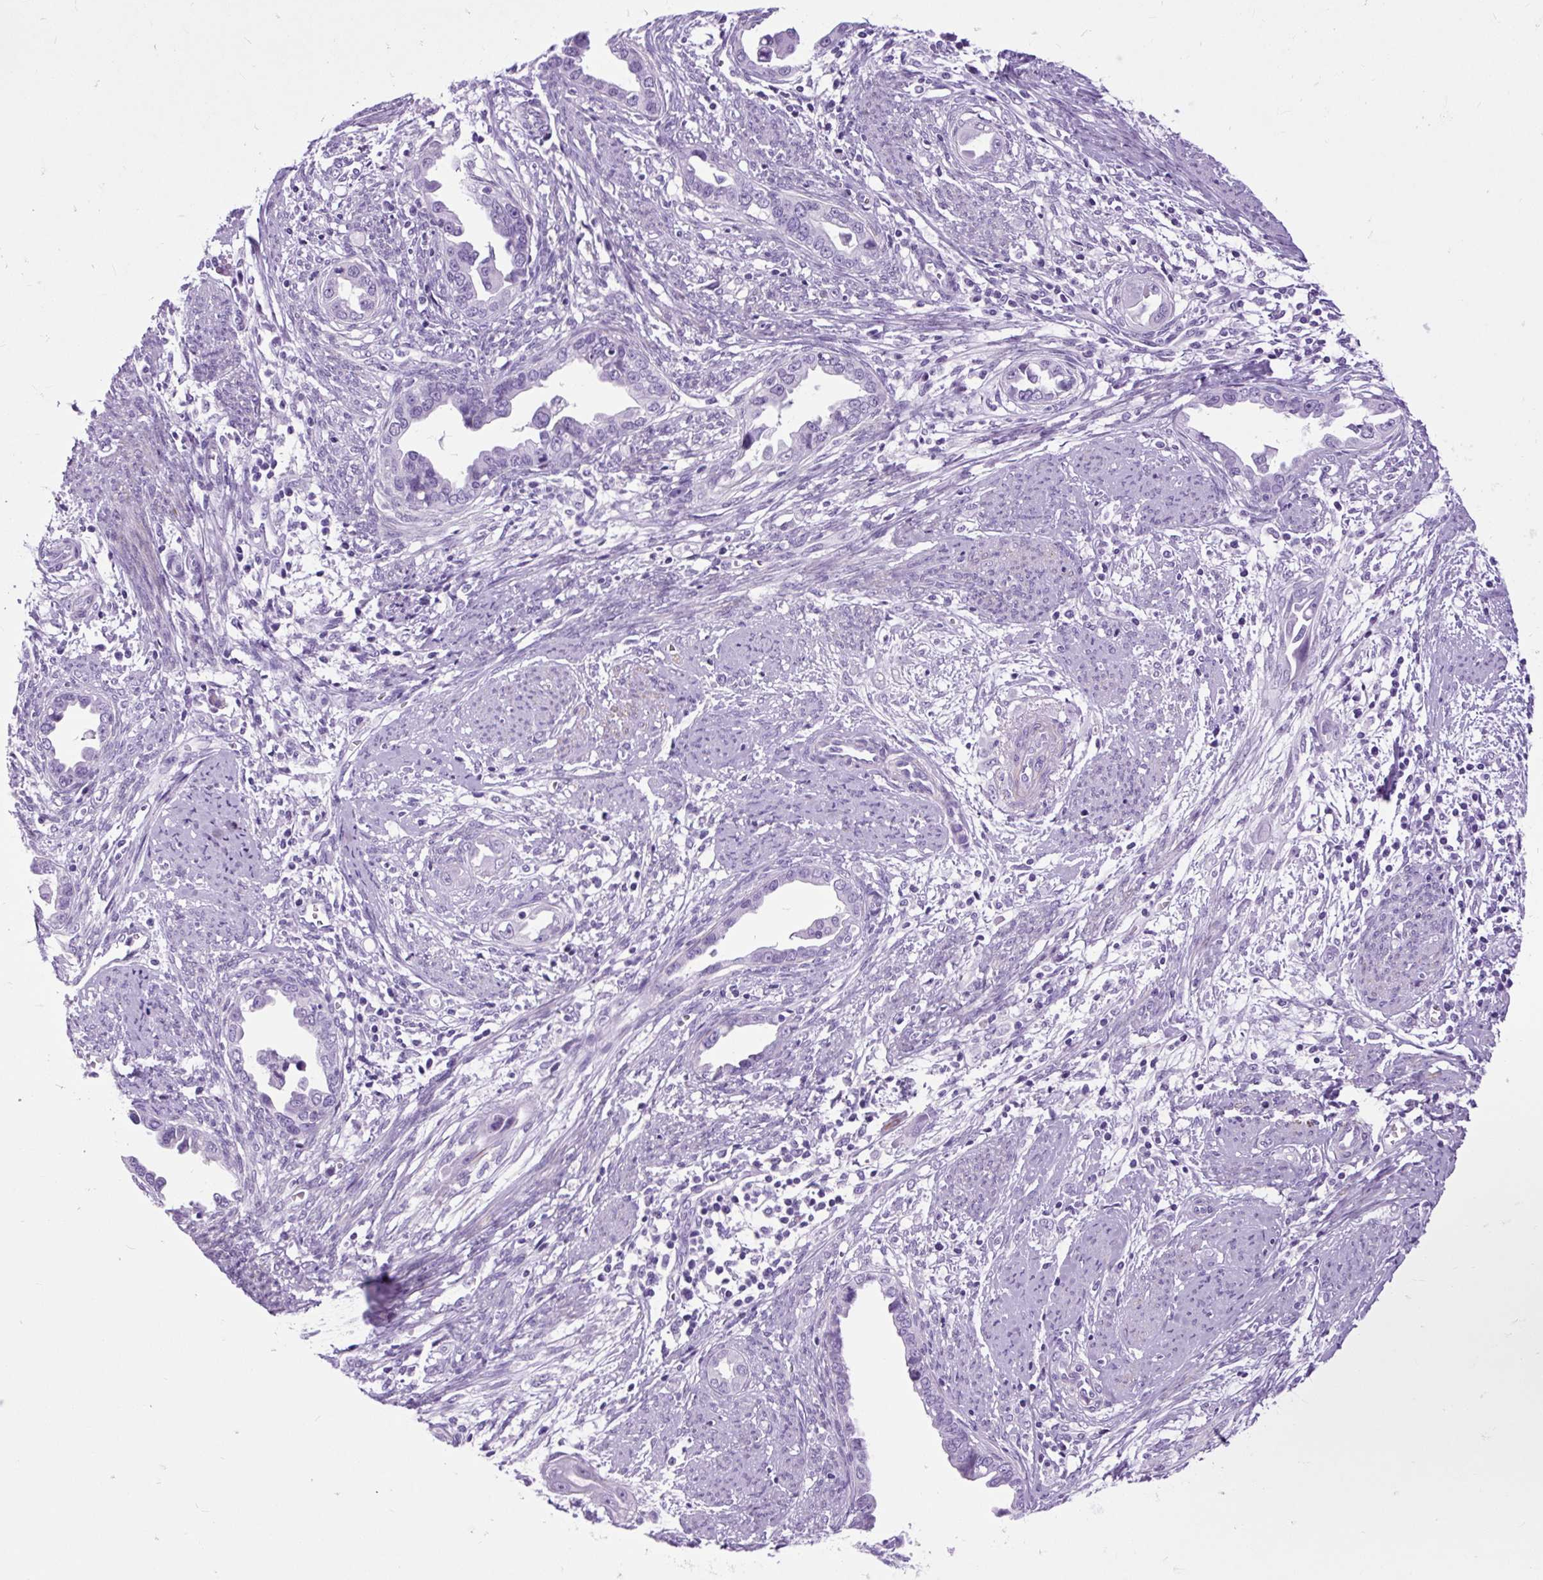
{"staining": {"intensity": "negative", "quantity": "none", "location": "none"}, "tissue": "endometrial cancer", "cell_type": "Tumor cells", "image_type": "cancer", "snomed": [{"axis": "morphology", "description": "Adenocarcinoma, NOS"}, {"axis": "topography", "description": "Endometrium"}], "caption": "Endometrial cancer was stained to show a protein in brown. There is no significant positivity in tumor cells.", "gene": "DPP6", "patient": {"sex": "female", "age": 57}}